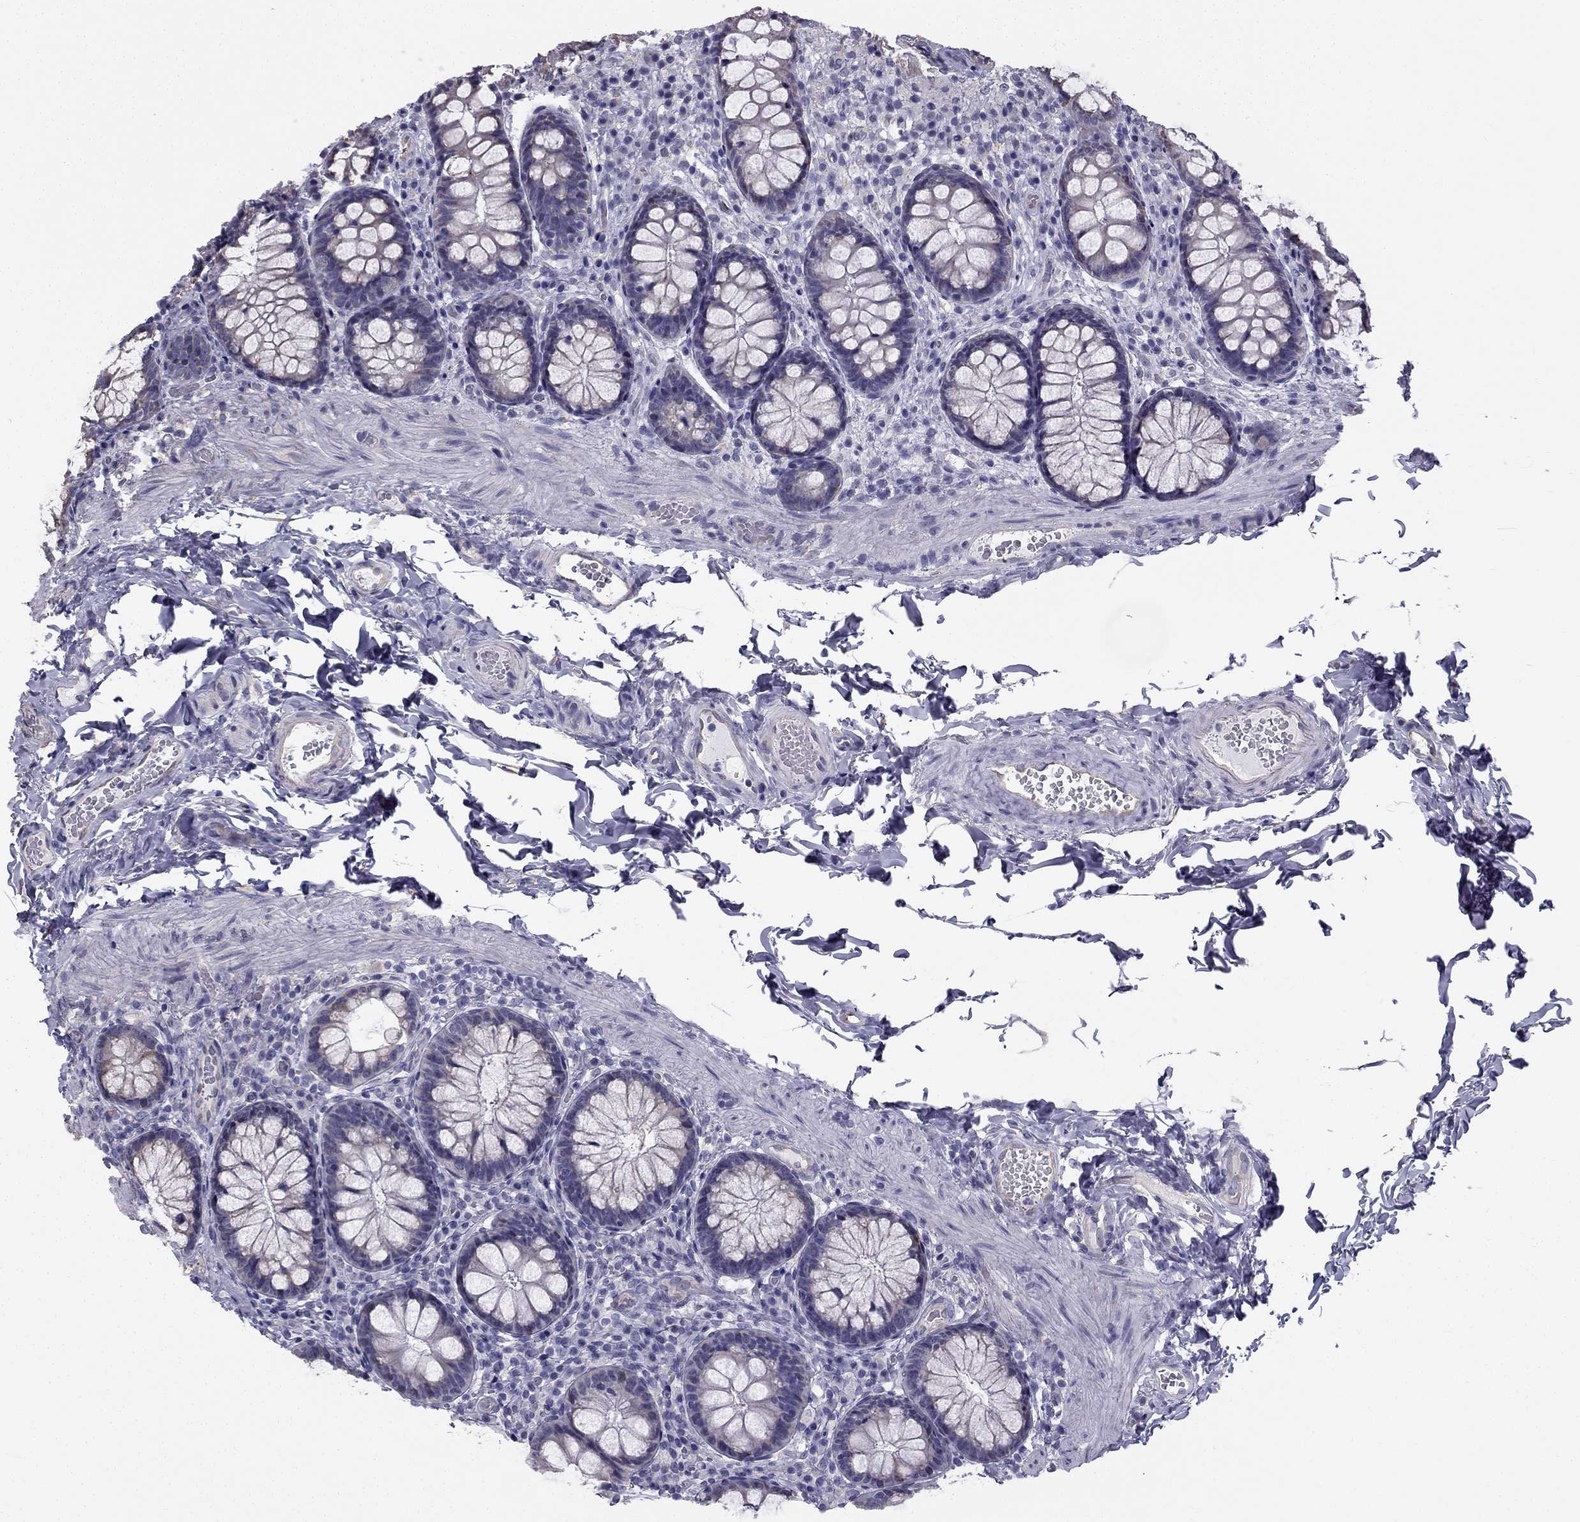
{"staining": {"intensity": "negative", "quantity": "none", "location": "none"}, "tissue": "colon", "cell_type": "Endothelial cells", "image_type": "normal", "snomed": [{"axis": "morphology", "description": "Normal tissue, NOS"}, {"axis": "topography", "description": "Colon"}], "caption": "This is an IHC histopathology image of benign colon. There is no staining in endothelial cells.", "gene": "CCDC40", "patient": {"sex": "female", "age": 86}}